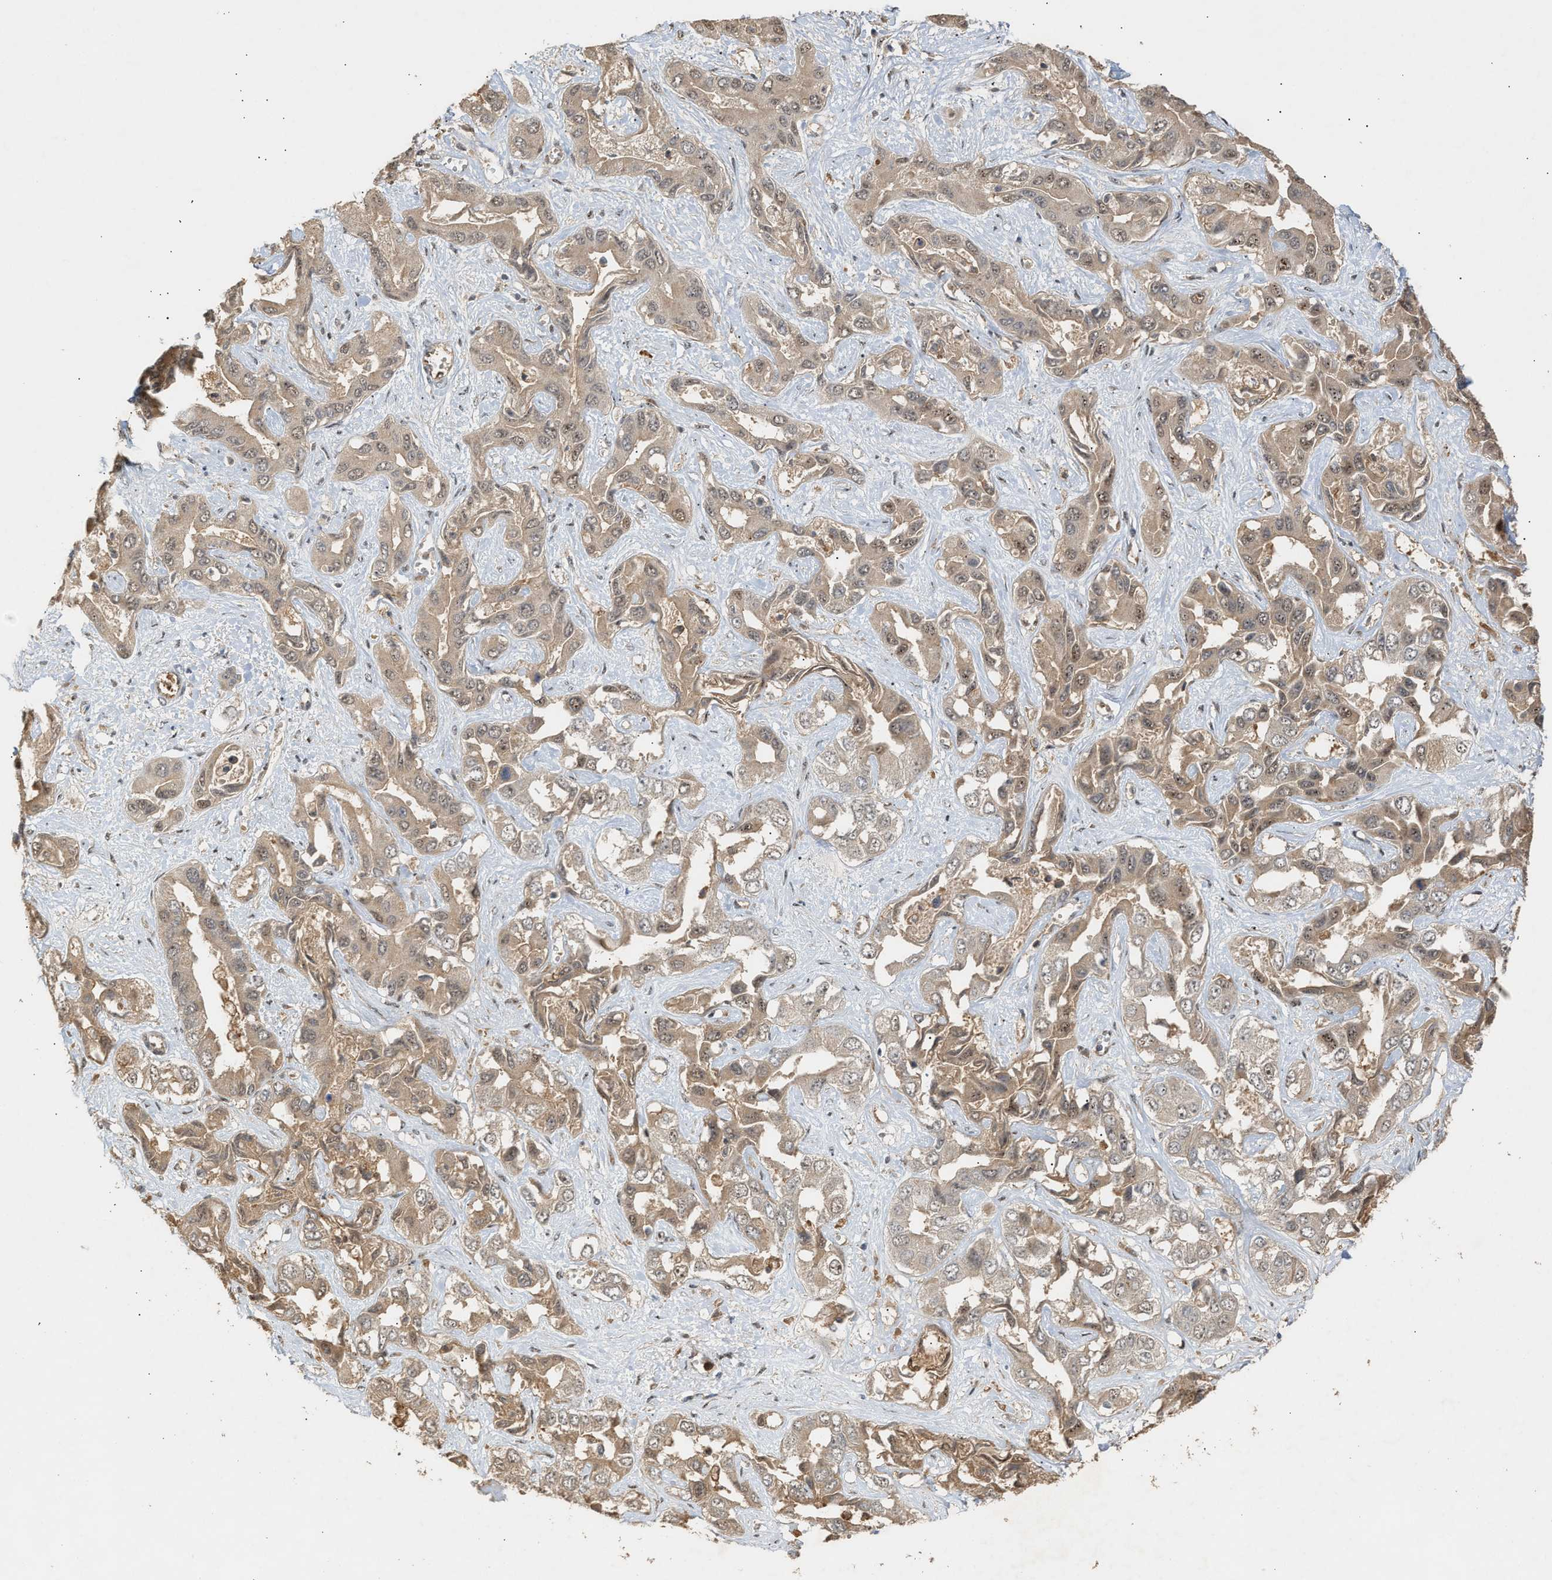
{"staining": {"intensity": "weak", "quantity": ">75%", "location": "cytoplasmic/membranous,nuclear"}, "tissue": "liver cancer", "cell_type": "Tumor cells", "image_type": "cancer", "snomed": [{"axis": "morphology", "description": "Cholangiocarcinoma"}, {"axis": "topography", "description": "Liver"}], "caption": "Cholangiocarcinoma (liver) tissue shows weak cytoplasmic/membranous and nuclear positivity in about >75% of tumor cells, visualized by immunohistochemistry.", "gene": "ZFAND5", "patient": {"sex": "female", "age": 52}}